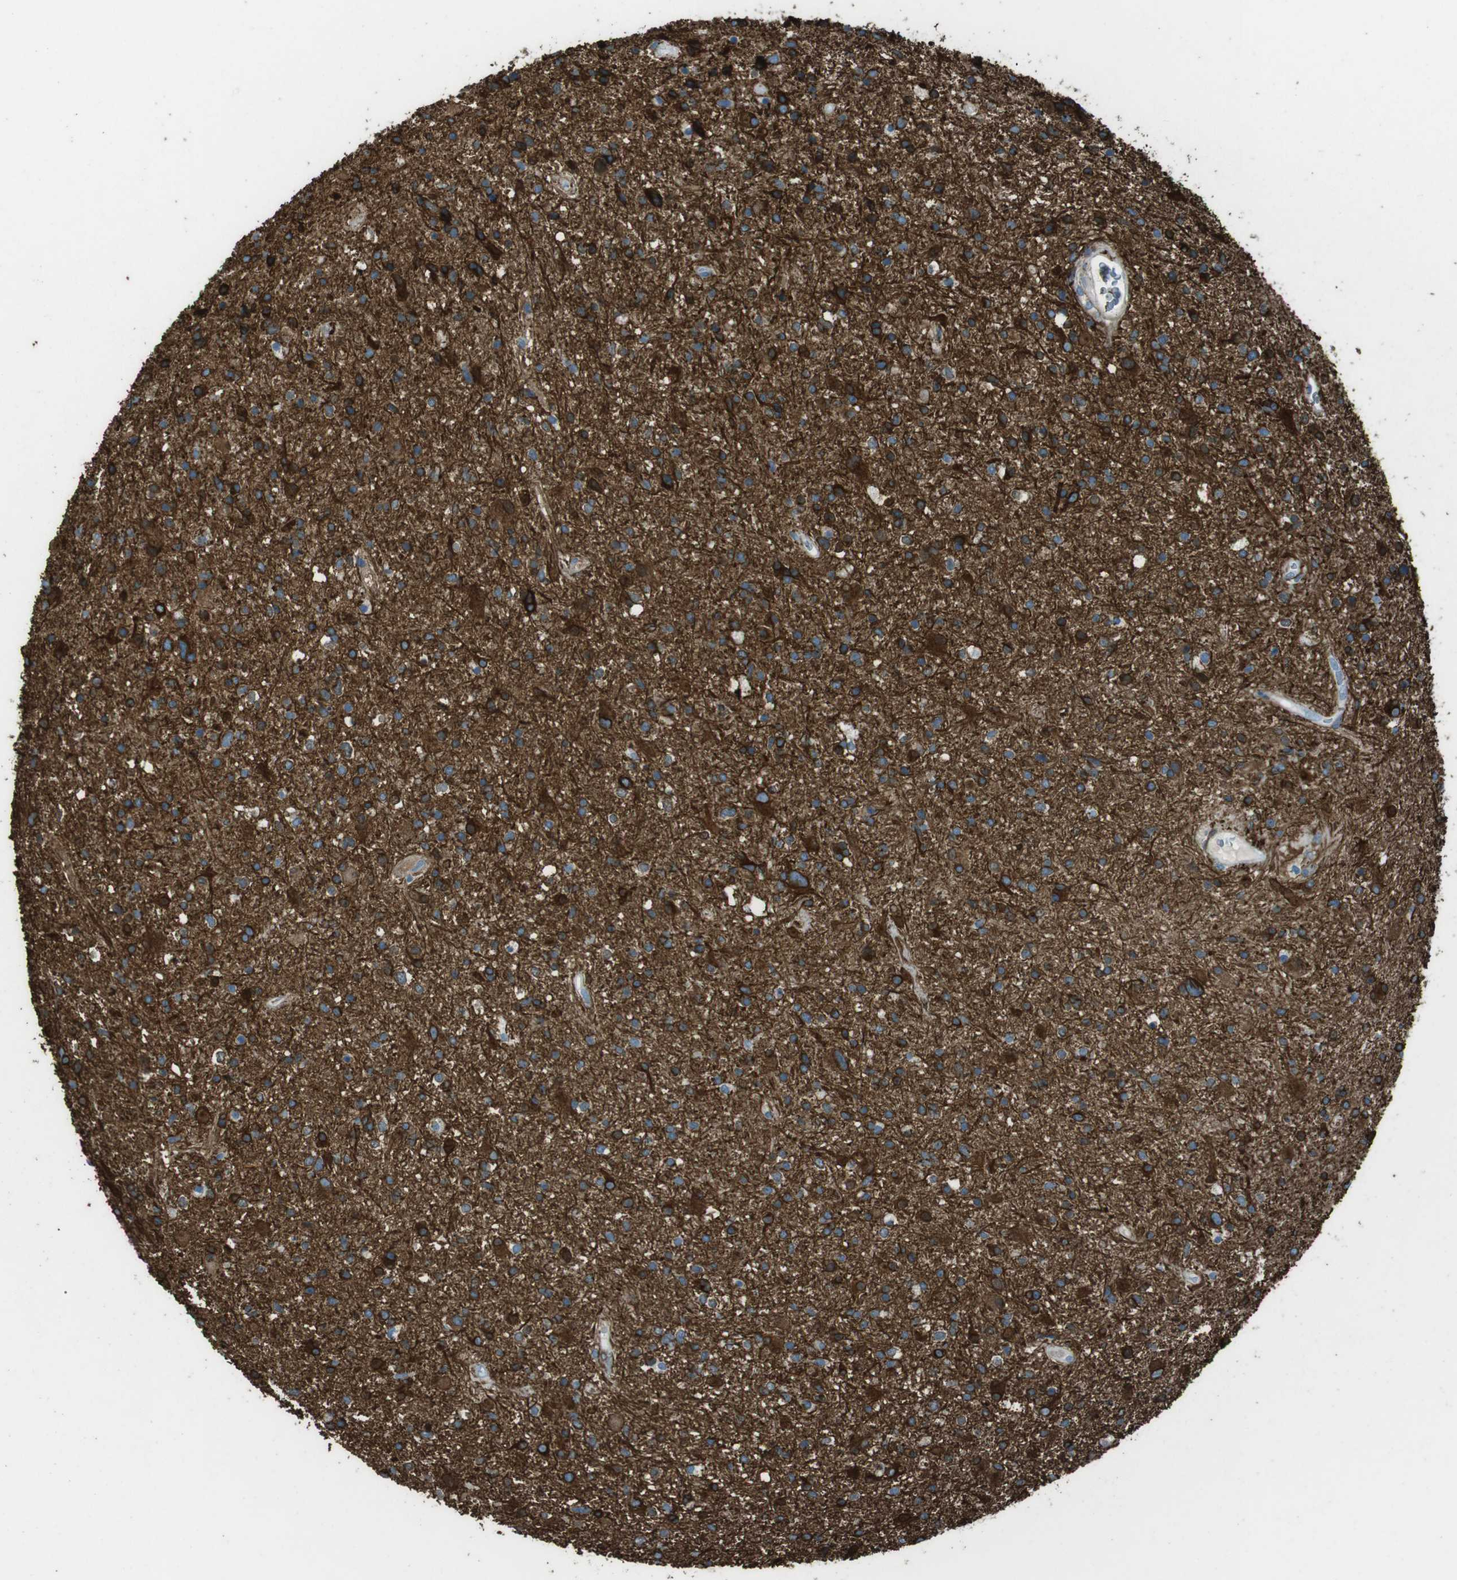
{"staining": {"intensity": "strong", "quantity": ">75%", "location": "cytoplasmic/membranous"}, "tissue": "glioma", "cell_type": "Tumor cells", "image_type": "cancer", "snomed": [{"axis": "morphology", "description": "Glioma, malignant, High grade"}, {"axis": "topography", "description": "Brain"}], "caption": "A brown stain shows strong cytoplasmic/membranous positivity of a protein in glioma tumor cells. The protein is stained brown, and the nuclei are stained in blue (DAB IHC with brightfield microscopy, high magnification).", "gene": "TUBB2A", "patient": {"sex": "male", "age": 33}}